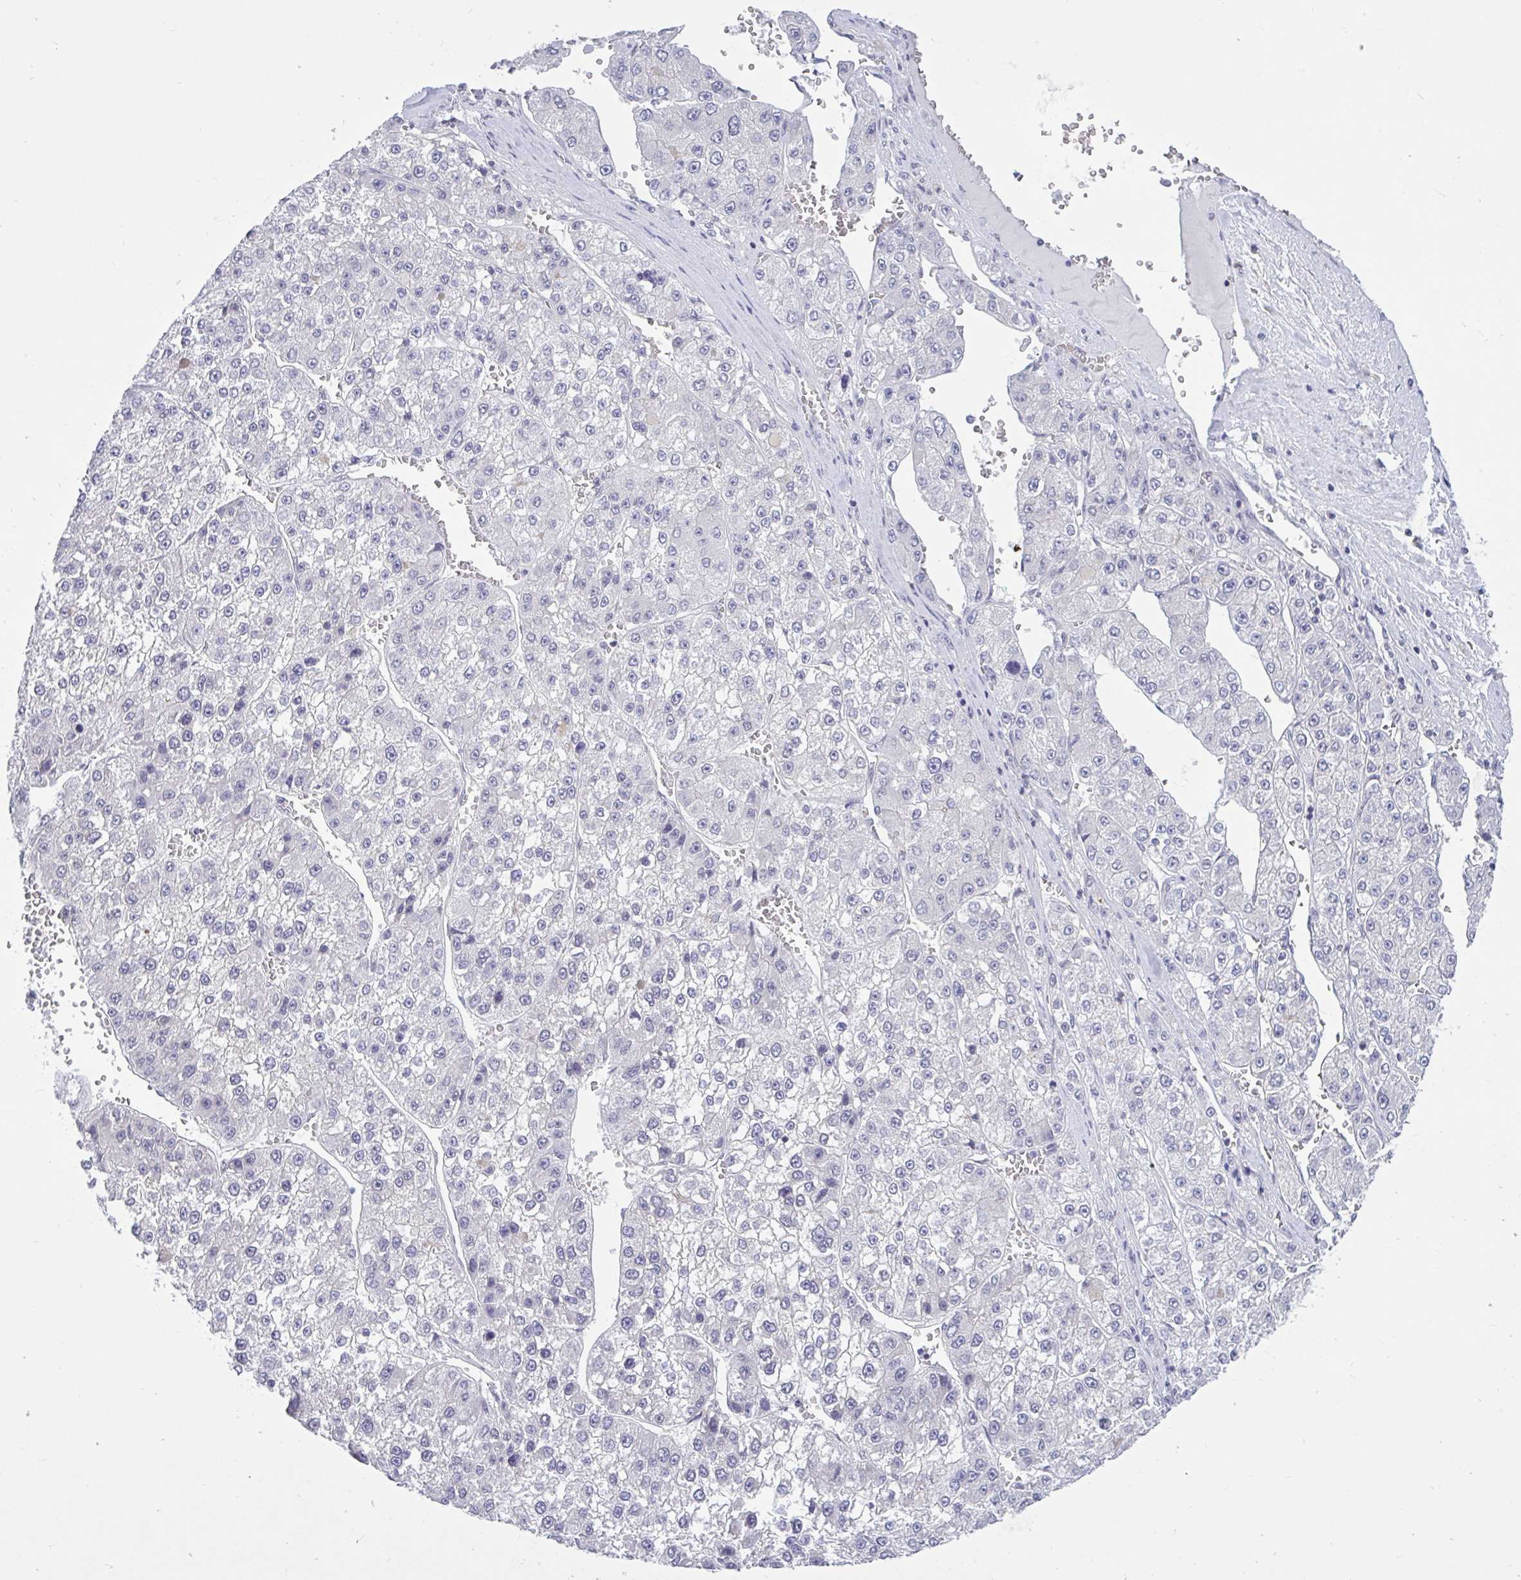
{"staining": {"intensity": "negative", "quantity": "none", "location": "none"}, "tissue": "liver cancer", "cell_type": "Tumor cells", "image_type": "cancer", "snomed": [{"axis": "morphology", "description": "Carcinoma, Hepatocellular, NOS"}, {"axis": "topography", "description": "Liver"}], "caption": "Immunohistochemistry of hepatocellular carcinoma (liver) exhibits no expression in tumor cells.", "gene": "ARPP19", "patient": {"sex": "female", "age": 73}}